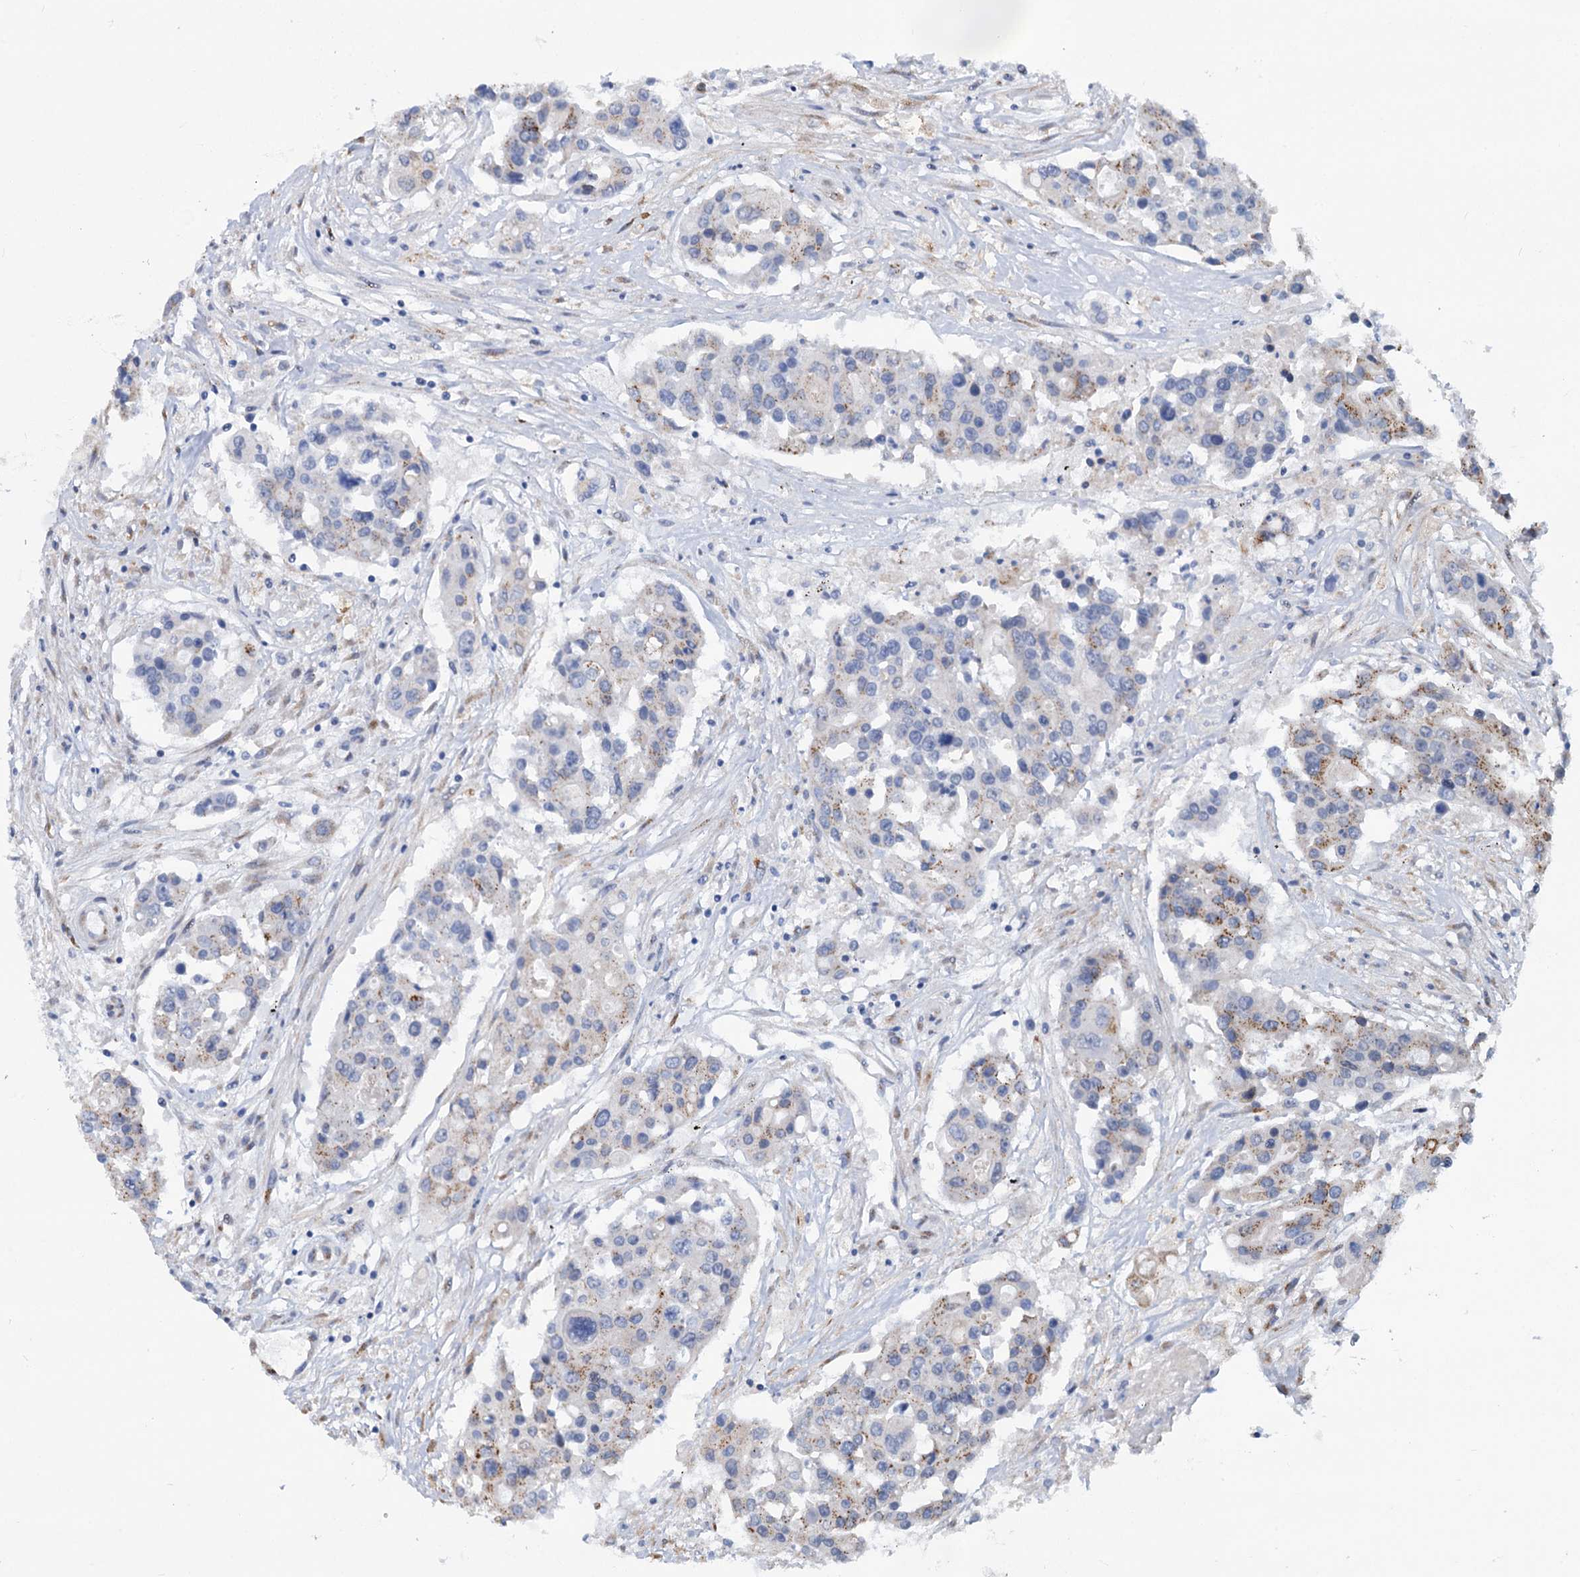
{"staining": {"intensity": "negative", "quantity": "none", "location": "none"}, "tissue": "colorectal cancer", "cell_type": "Tumor cells", "image_type": "cancer", "snomed": [{"axis": "morphology", "description": "Adenocarcinoma, NOS"}, {"axis": "topography", "description": "Colon"}], "caption": "A high-resolution image shows IHC staining of adenocarcinoma (colorectal), which reveals no significant positivity in tumor cells.", "gene": "ELP4", "patient": {"sex": "male", "age": 77}}